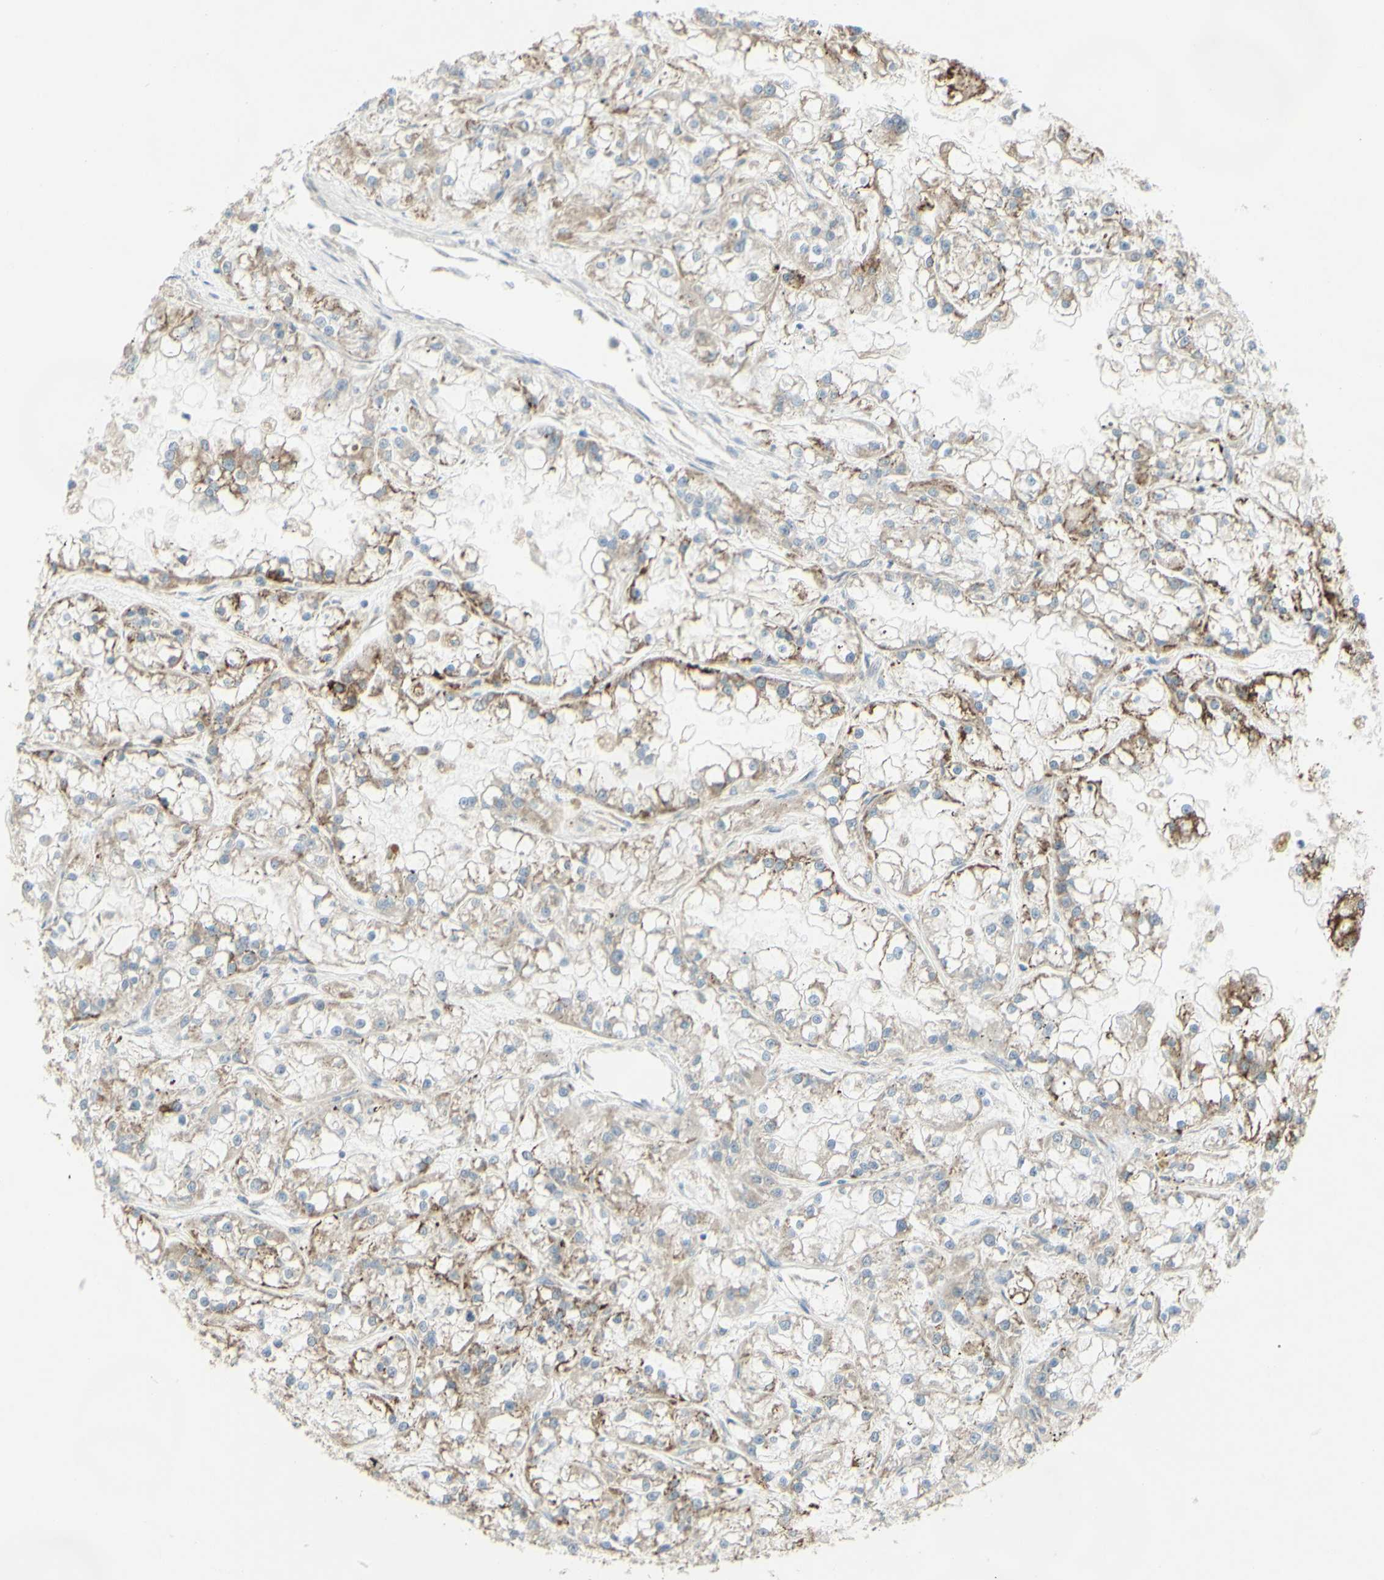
{"staining": {"intensity": "weak", "quantity": "25%-75%", "location": "cytoplasmic/membranous"}, "tissue": "renal cancer", "cell_type": "Tumor cells", "image_type": "cancer", "snomed": [{"axis": "morphology", "description": "Adenocarcinoma, NOS"}, {"axis": "topography", "description": "Kidney"}], "caption": "Renal adenocarcinoma tissue displays weak cytoplasmic/membranous staining in about 25%-75% of tumor cells, visualized by immunohistochemistry.", "gene": "CNTNAP1", "patient": {"sex": "female", "age": 52}}